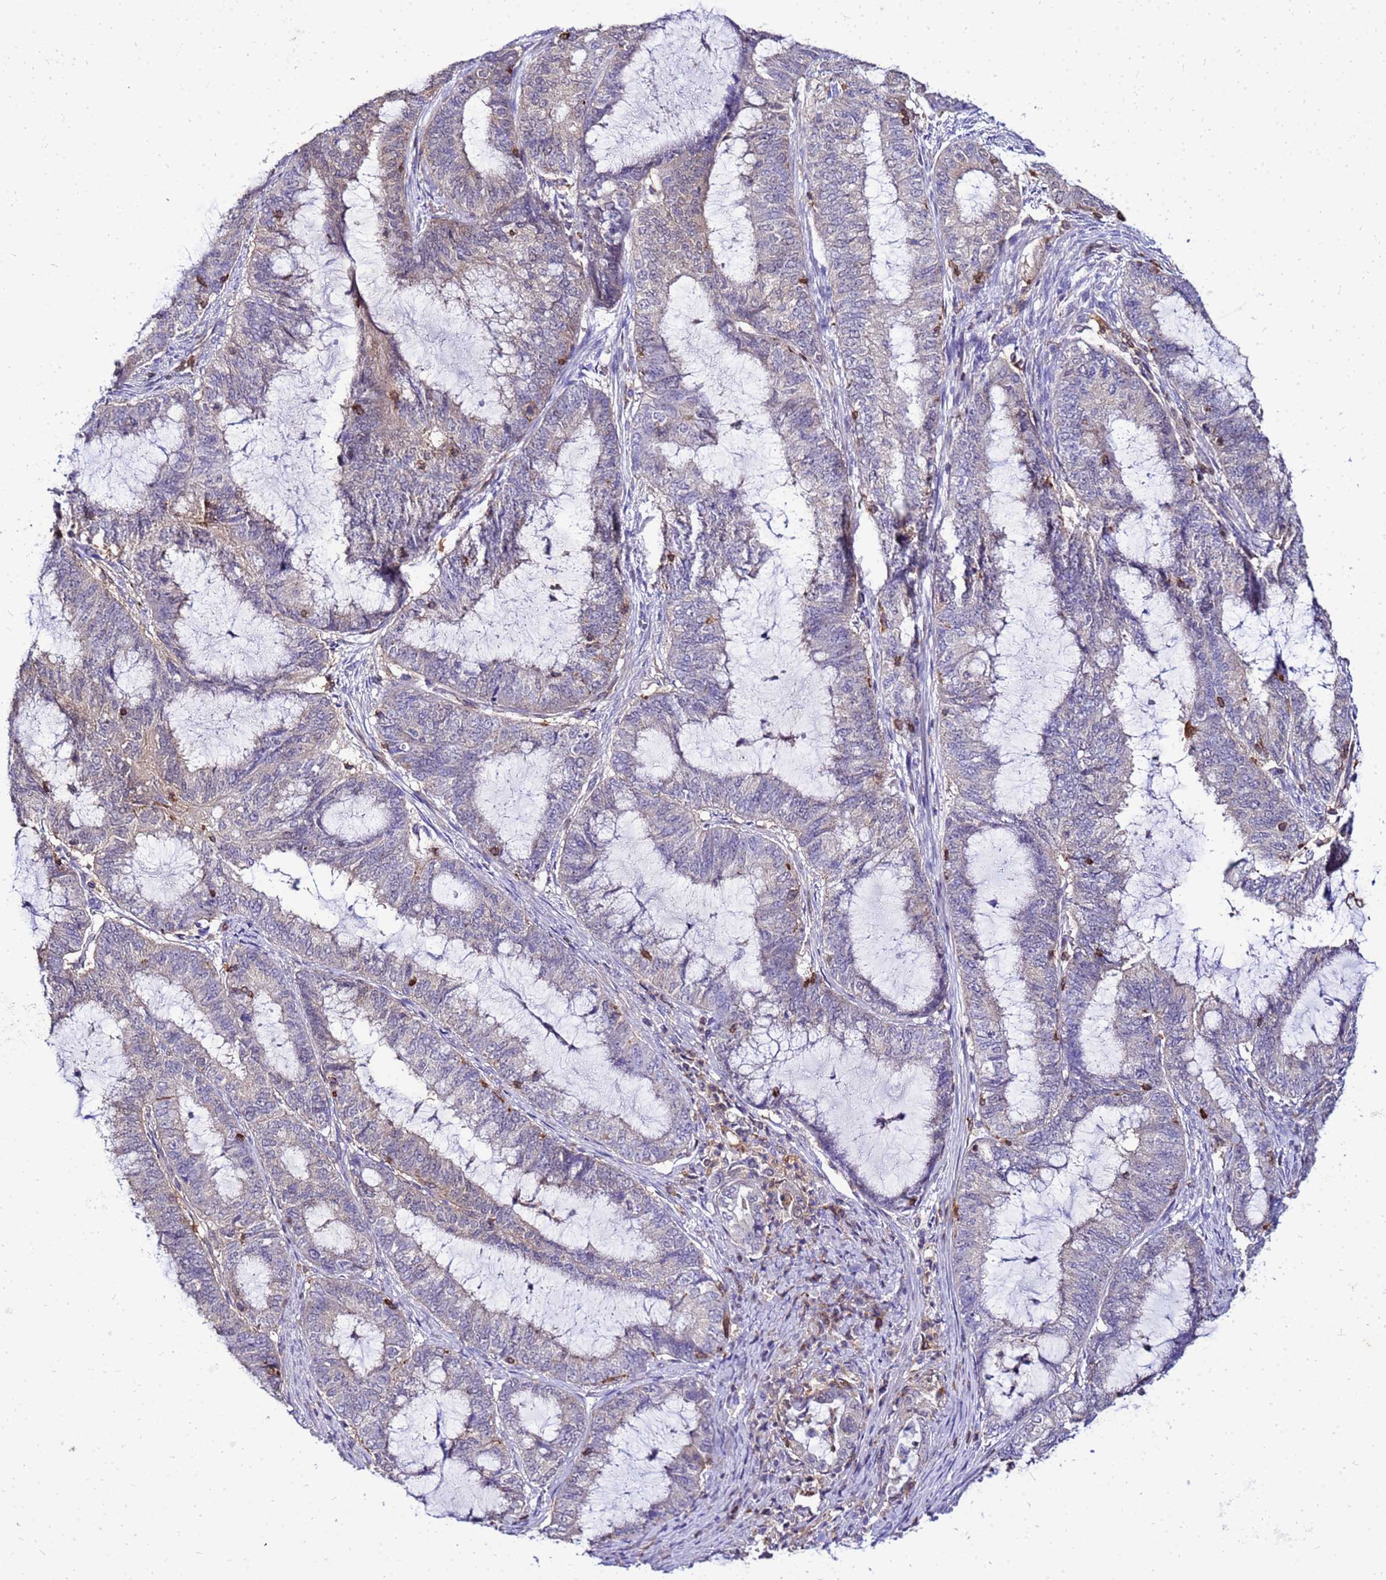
{"staining": {"intensity": "weak", "quantity": "<25%", "location": "cytoplasmic/membranous,nuclear"}, "tissue": "endometrial cancer", "cell_type": "Tumor cells", "image_type": "cancer", "snomed": [{"axis": "morphology", "description": "Adenocarcinoma, NOS"}, {"axis": "topography", "description": "Endometrium"}], "caption": "Tumor cells are negative for brown protein staining in endometrial cancer (adenocarcinoma).", "gene": "DBNDD2", "patient": {"sex": "female", "age": 51}}